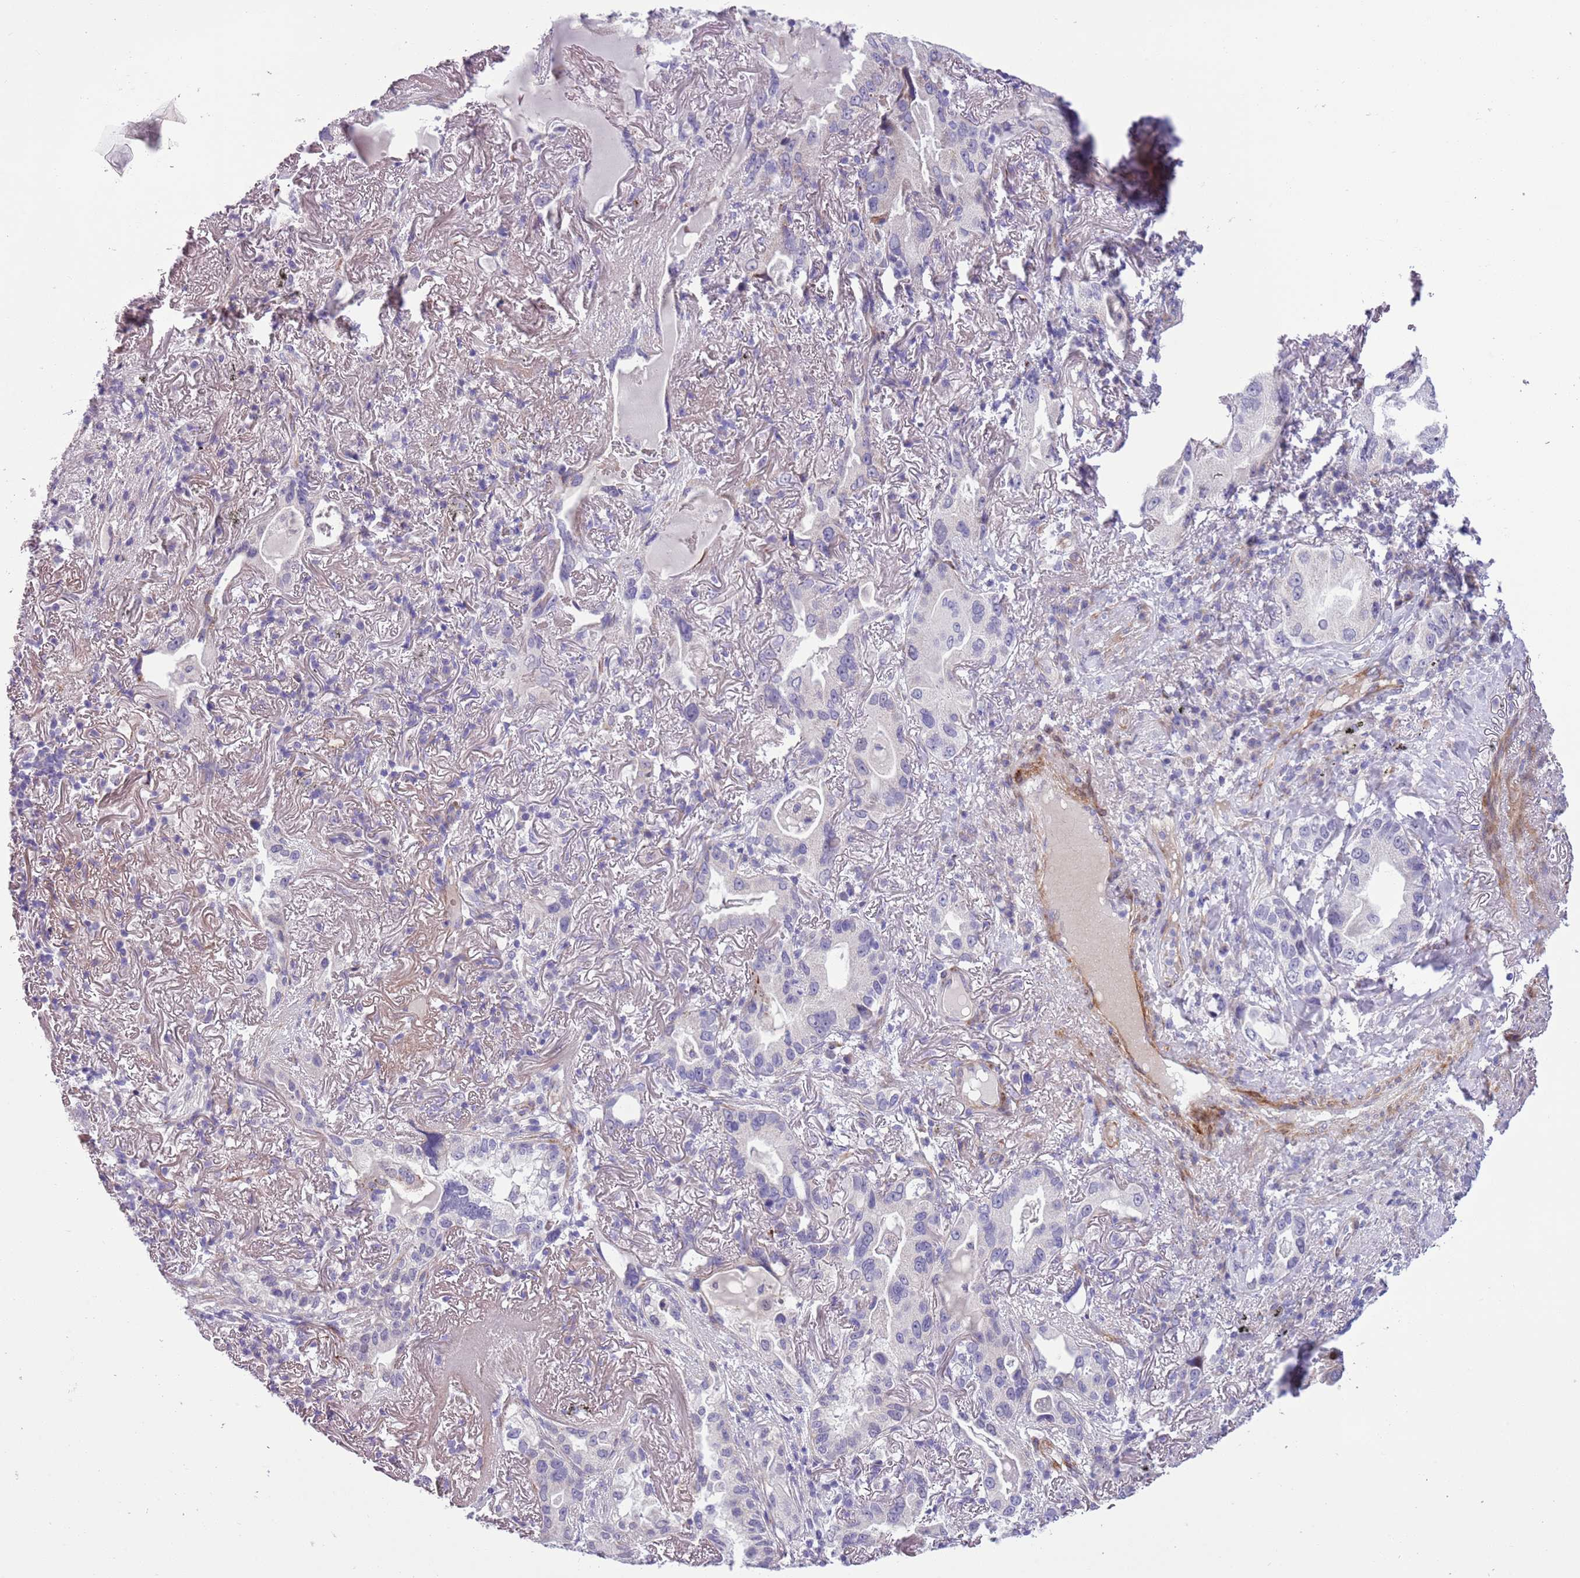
{"staining": {"intensity": "negative", "quantity": "none", "location": "none"}, "tissue": "lung cancer", "cell_type": "Tumor cells", "image_type": "cancer", "snomed": [{"axis": "morphology", "description": "Adenocarcinoma, NOS"}, {"axis": "topography", "description": "Lung"}], "caption": "Image shows no protein positivity in tumor cells of lung cancer (adenocarcinoma) tissue.", "gene": "MRPL32", "patient": {"sex": "female", "age": 69}}